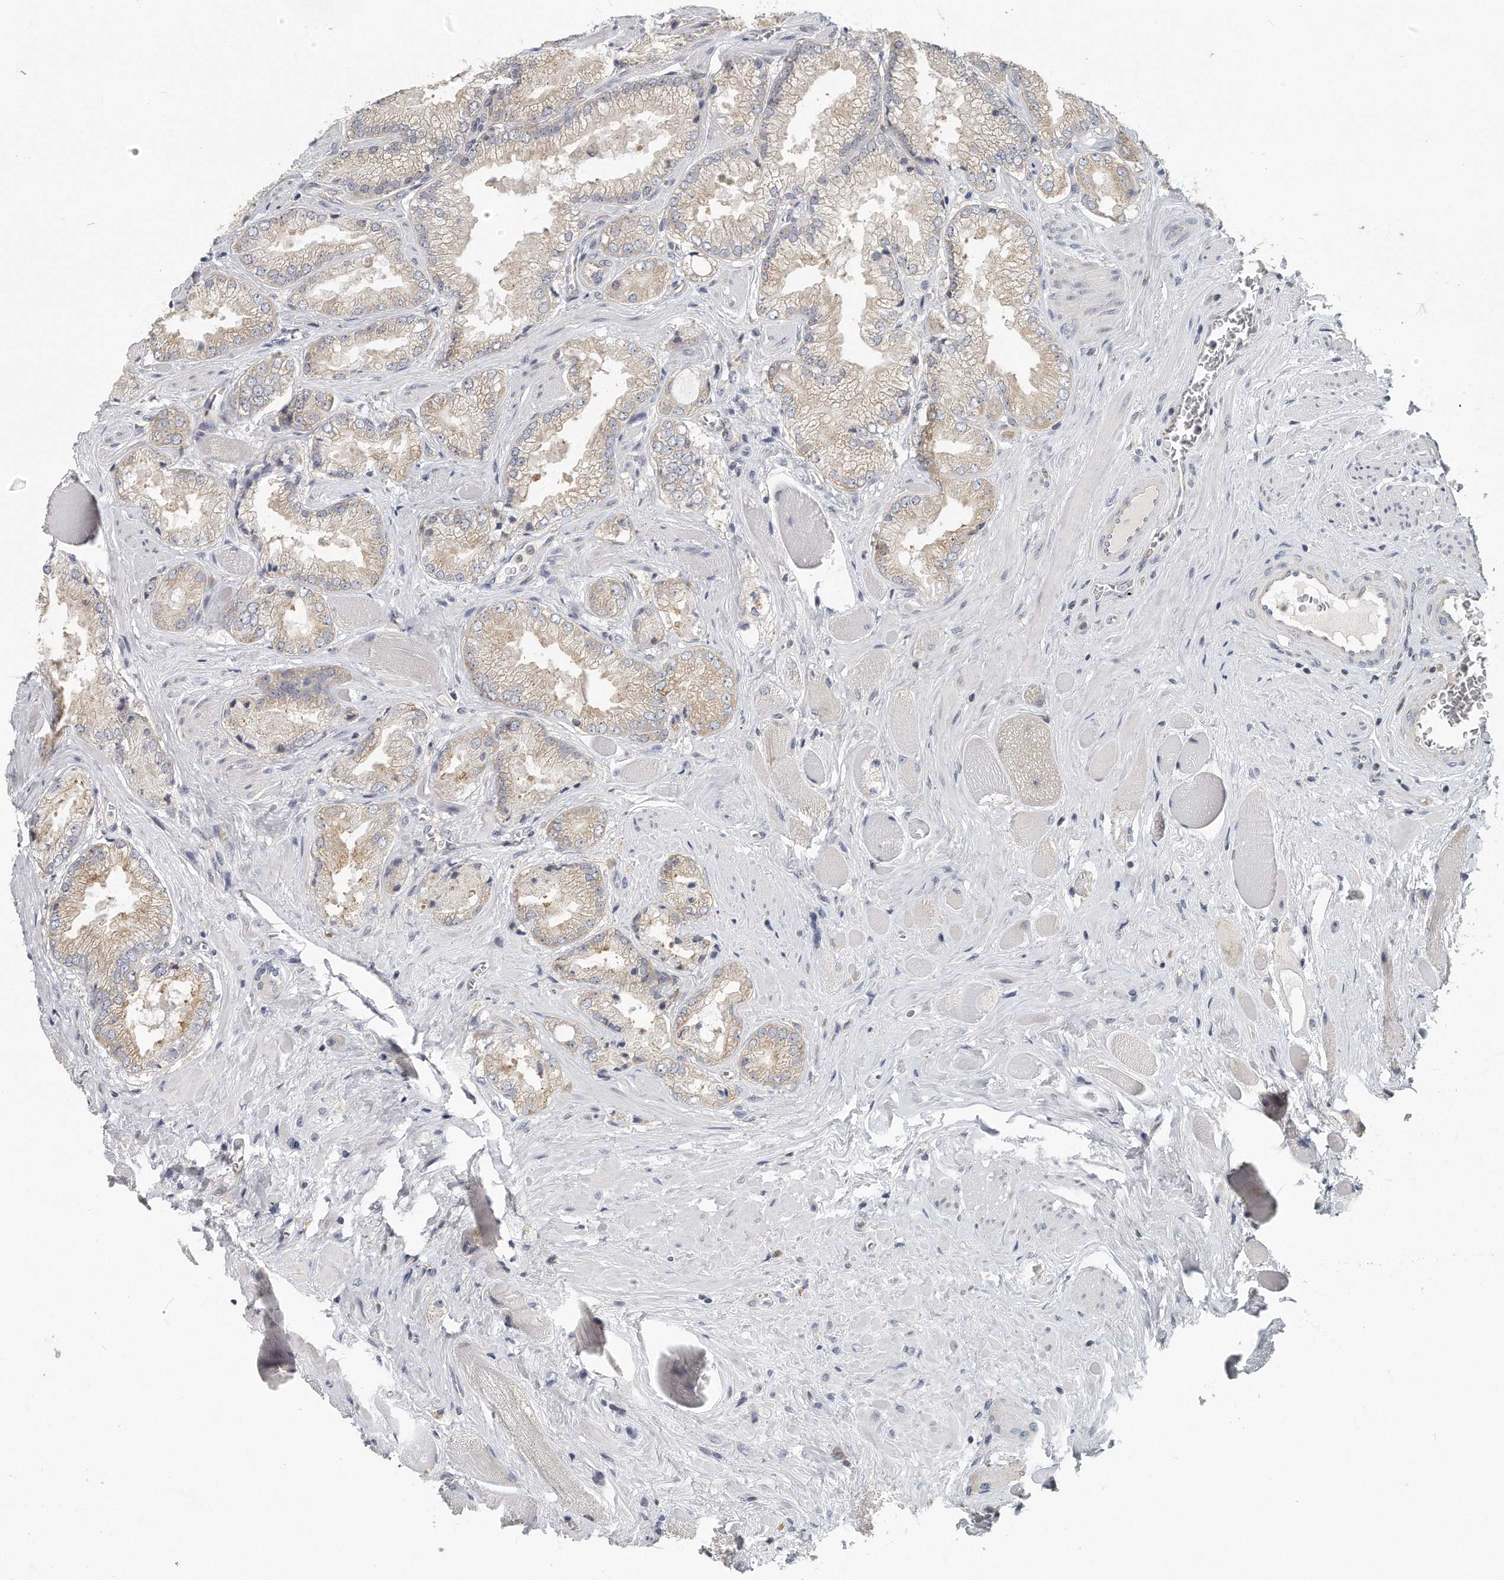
{"staining": {"intensity": "weak", "quantity": "<25%", "location": "cytoplasmic/membranous"}, "tissue": "prostate cancer", "cell_type": "Tumor cells", "image_type": "cancer", "snomed": [{"axis": "morphology", "description": "Adenocarcinoma, High grade"}, {"axis": "topography", "description": "Prostate"}], "caption": "A histopathology image of prostate adenocarcinoma (high-grade) stained for a protein demonstrates no brown staining in tumor cells.", "gene": "EIF3I", "patient": {"sex": "male", "age": 58}}